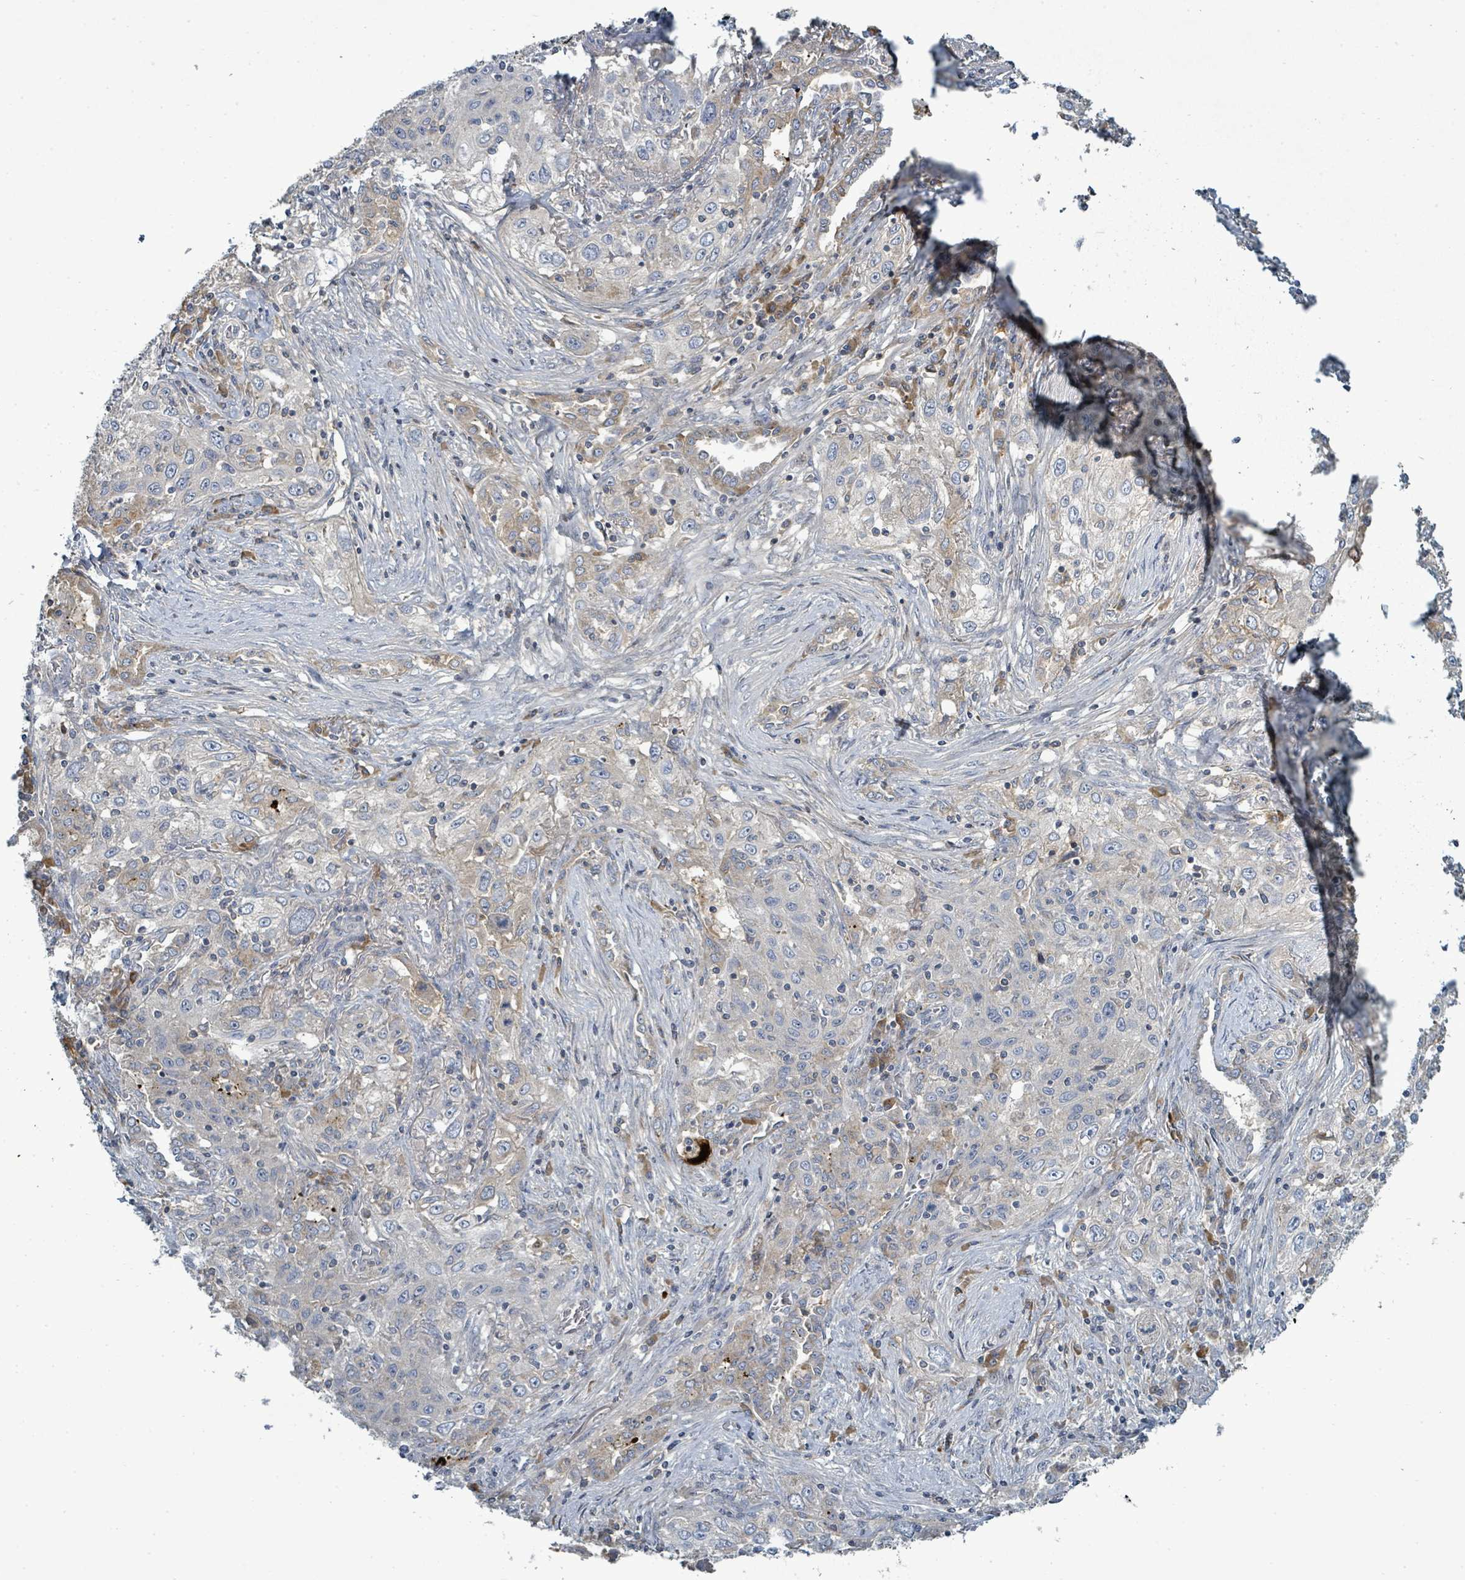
{"staining": {"intensity": "negative", "quantity": "none", "location": "none"}, "tissue": "lung cancer", "cell_type": "Tumor cells", "image_type": "cancer", "snomed": [{"axis": "morphology", "description": "Squamous cell carcinoma, NOS"}, {"axis": "topography", "description": "Lung"}], "caption": "IHC of lung cancer (squamous cell carcinoma) shows no staining in tumor cells.", "gene": "SLC25A23", "patient": {"sex": "female", "age": 69}}